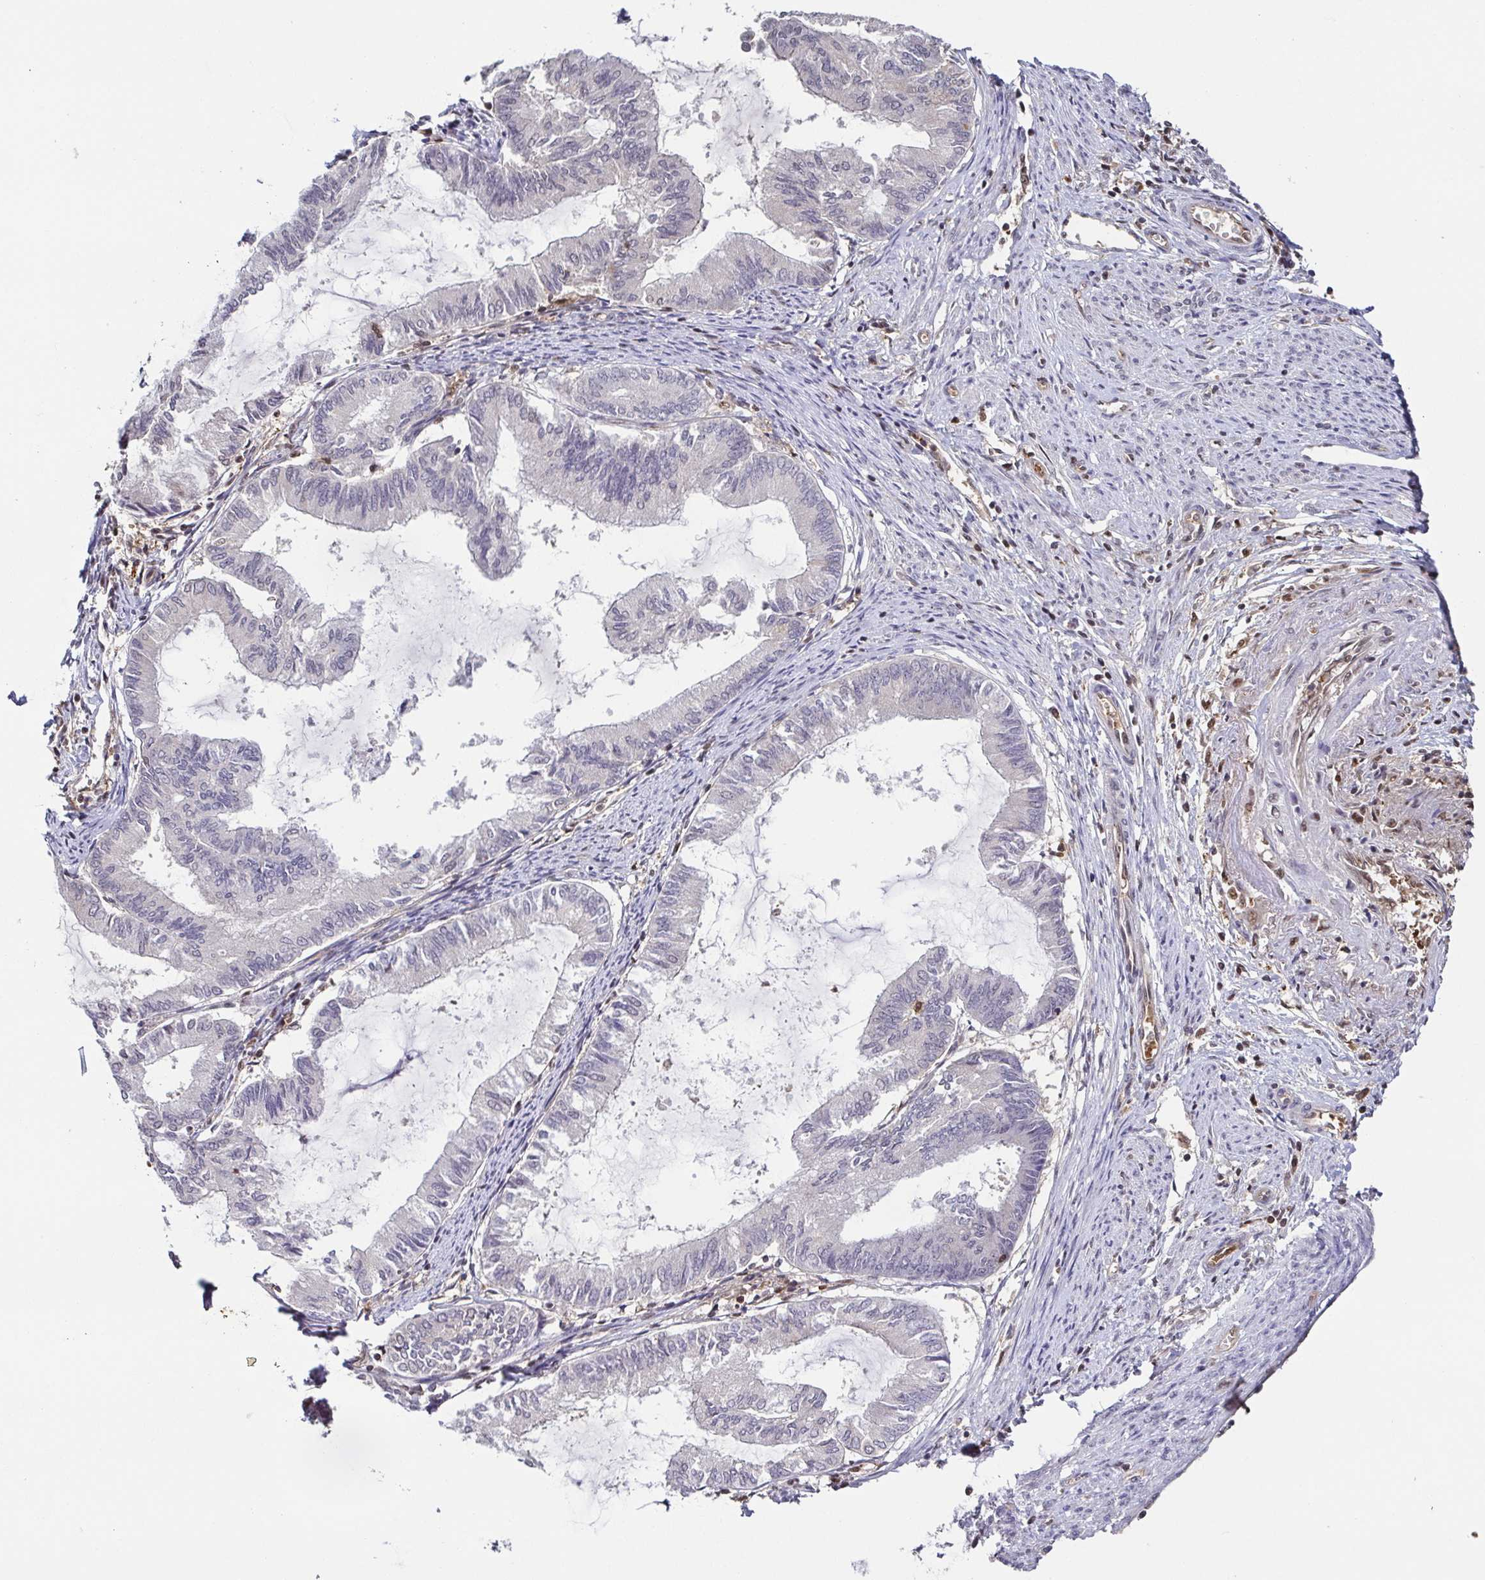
{"staining": {"intensity": "moderate", "quantity": "<25%", "location": "cytoplasmic/membranous,nuclear"}, "tissue": "endometrial cancer", "cell_type": "Tumor cells", "image_type": "cancer", "snomed": [{"axis": "morphology", "description": "Adenocarcinoma, NOS"}, {"axis": "topography", "description": "Endometrium"}], "caption": "Adenocarcinoma (endometrial) stained for a protein exhibits moderate cytoplasmic/membranous and nuclear positivity in tumor cells.", "gene": "PSMB9", "patient": {"sex": "female", "age": 86}}